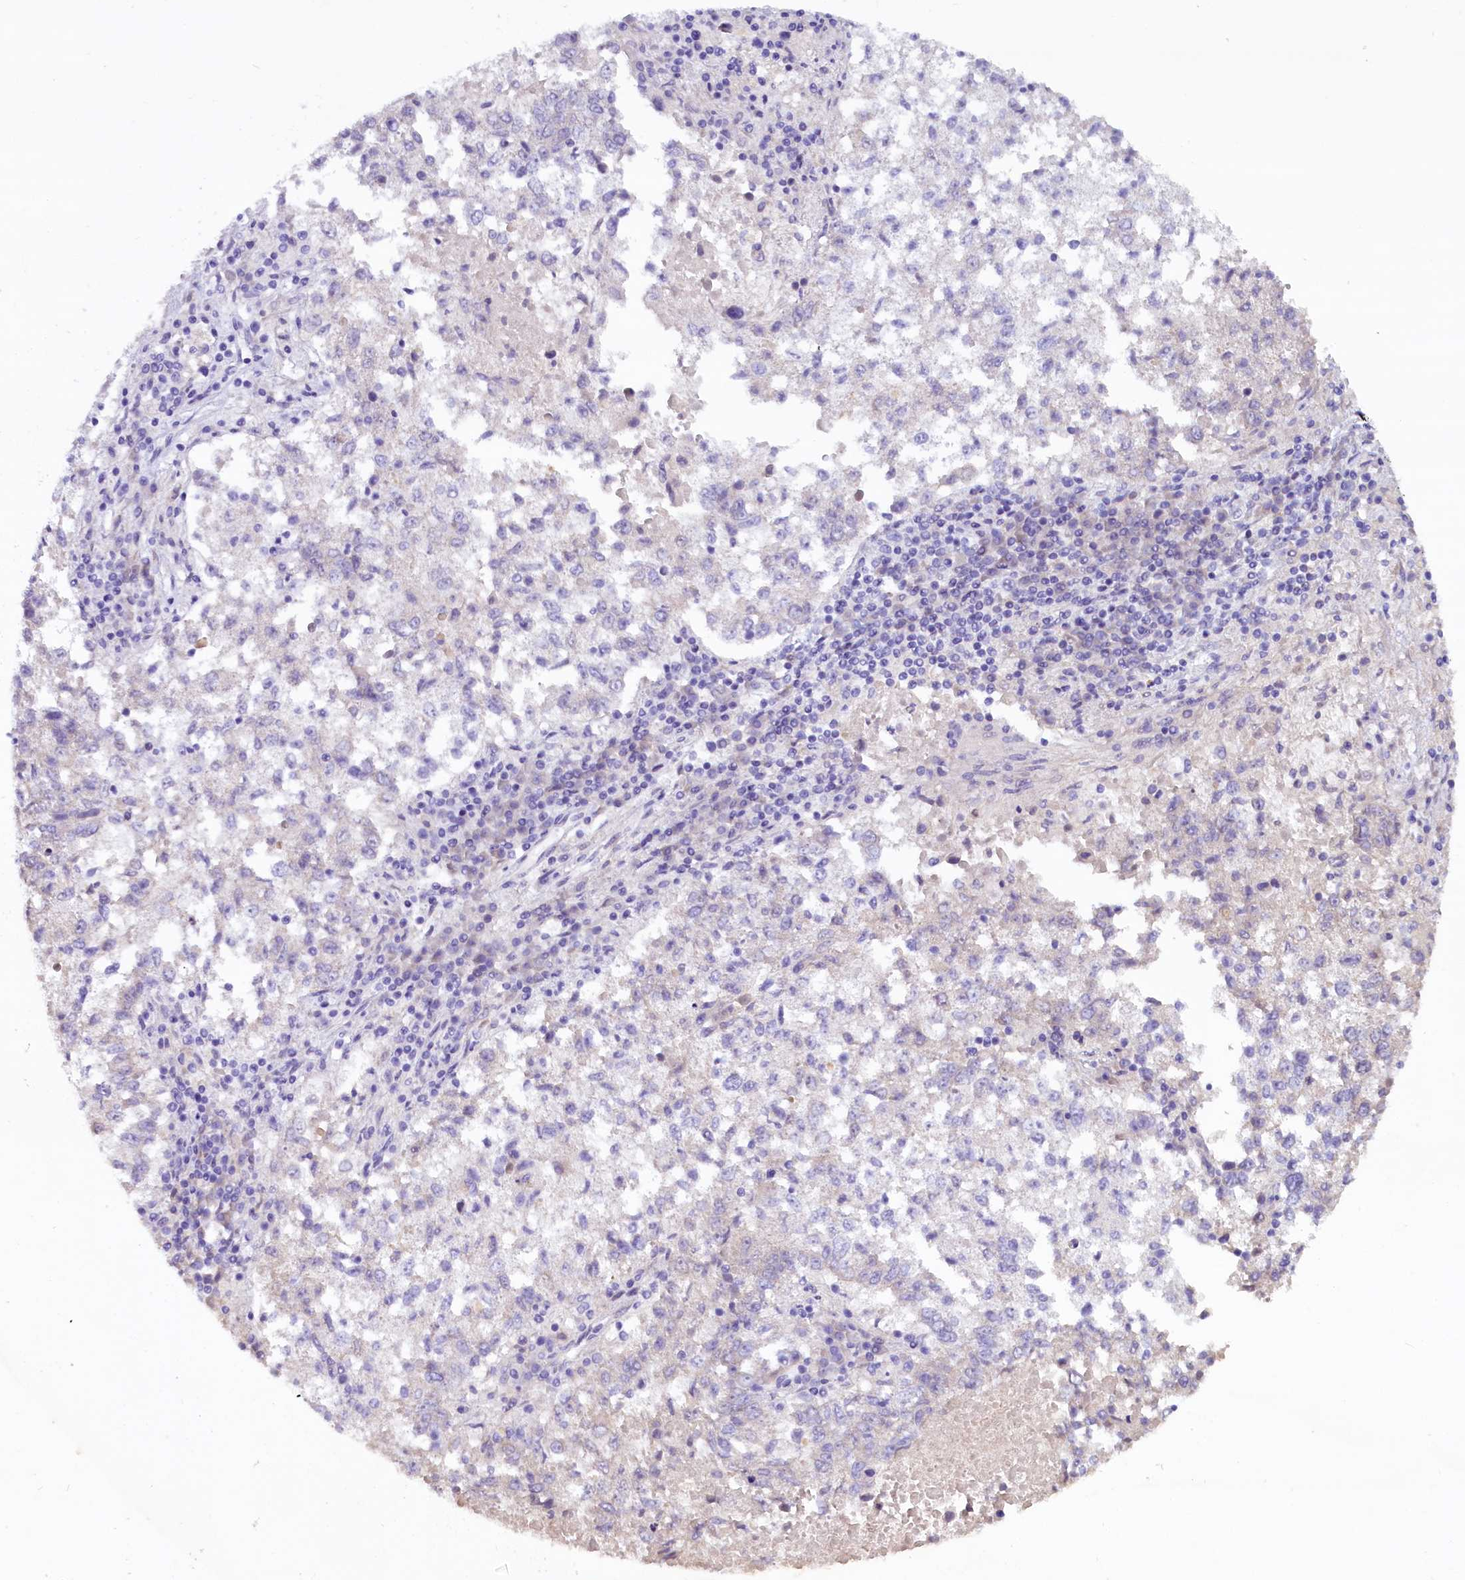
{"staining": {"intensity": "negative", "quantity": "none", "location": "none"}, "tissue": "lung cancer", "cell_type": "Tumor cells", "image_type": "cancer", "snomed": [{"axis": "morphology", "description": "Squamous cell carcinoma, NOS"}, {"axis": "topography", "description": "Lung"}], "caption": "Tumor cells are negative for protein expression in human lung squamous cell carcinoma. (Stains: DAB IHC with hematoxylin counter stain, Microscopy: brightfield microscopy at high magnification).", "gene": "RTTN", "patient": {"sex": "male", "age": 73}}